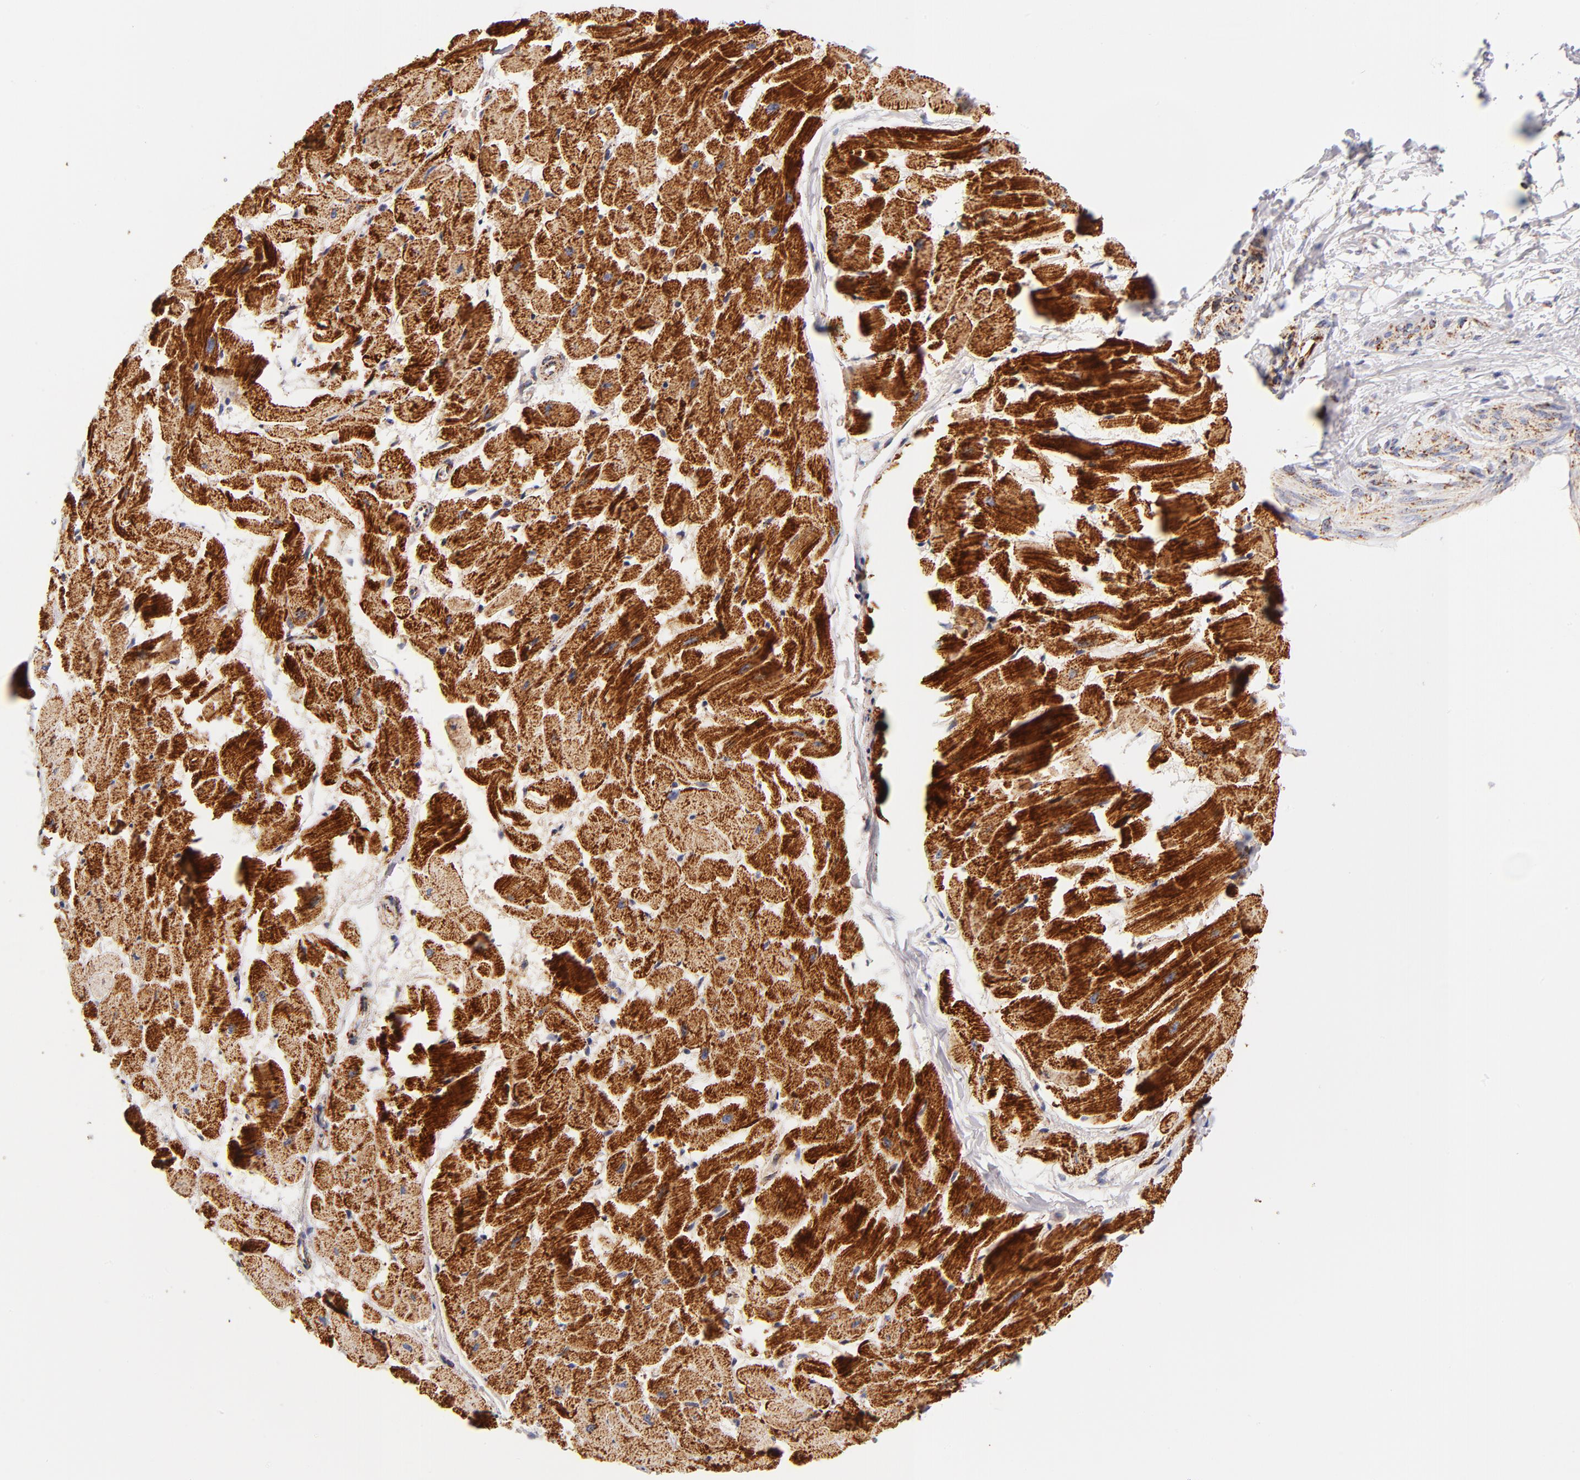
{"staining": {"intensity": "strong", "quantity": ">75%", "location": "cytoplasmic/membranous"}, "tissue": "heart muscle", "cell_type": "Cardiomyocytes", "image_type": "normal", "snomed": [{"axis": "morphology", "description": "Normal tissue, NOS"}, {"axis": "topography", "description": "Heart"}], "caption": "Immunohistochemical staining of unremarkable heart muscle shows >75% levels of strong cytoplasmic/membranous protein positivity in about >75% of cardiomyocytes.", "gene": "ECHS1", "patient": {"sex": "female", "age": 19}}